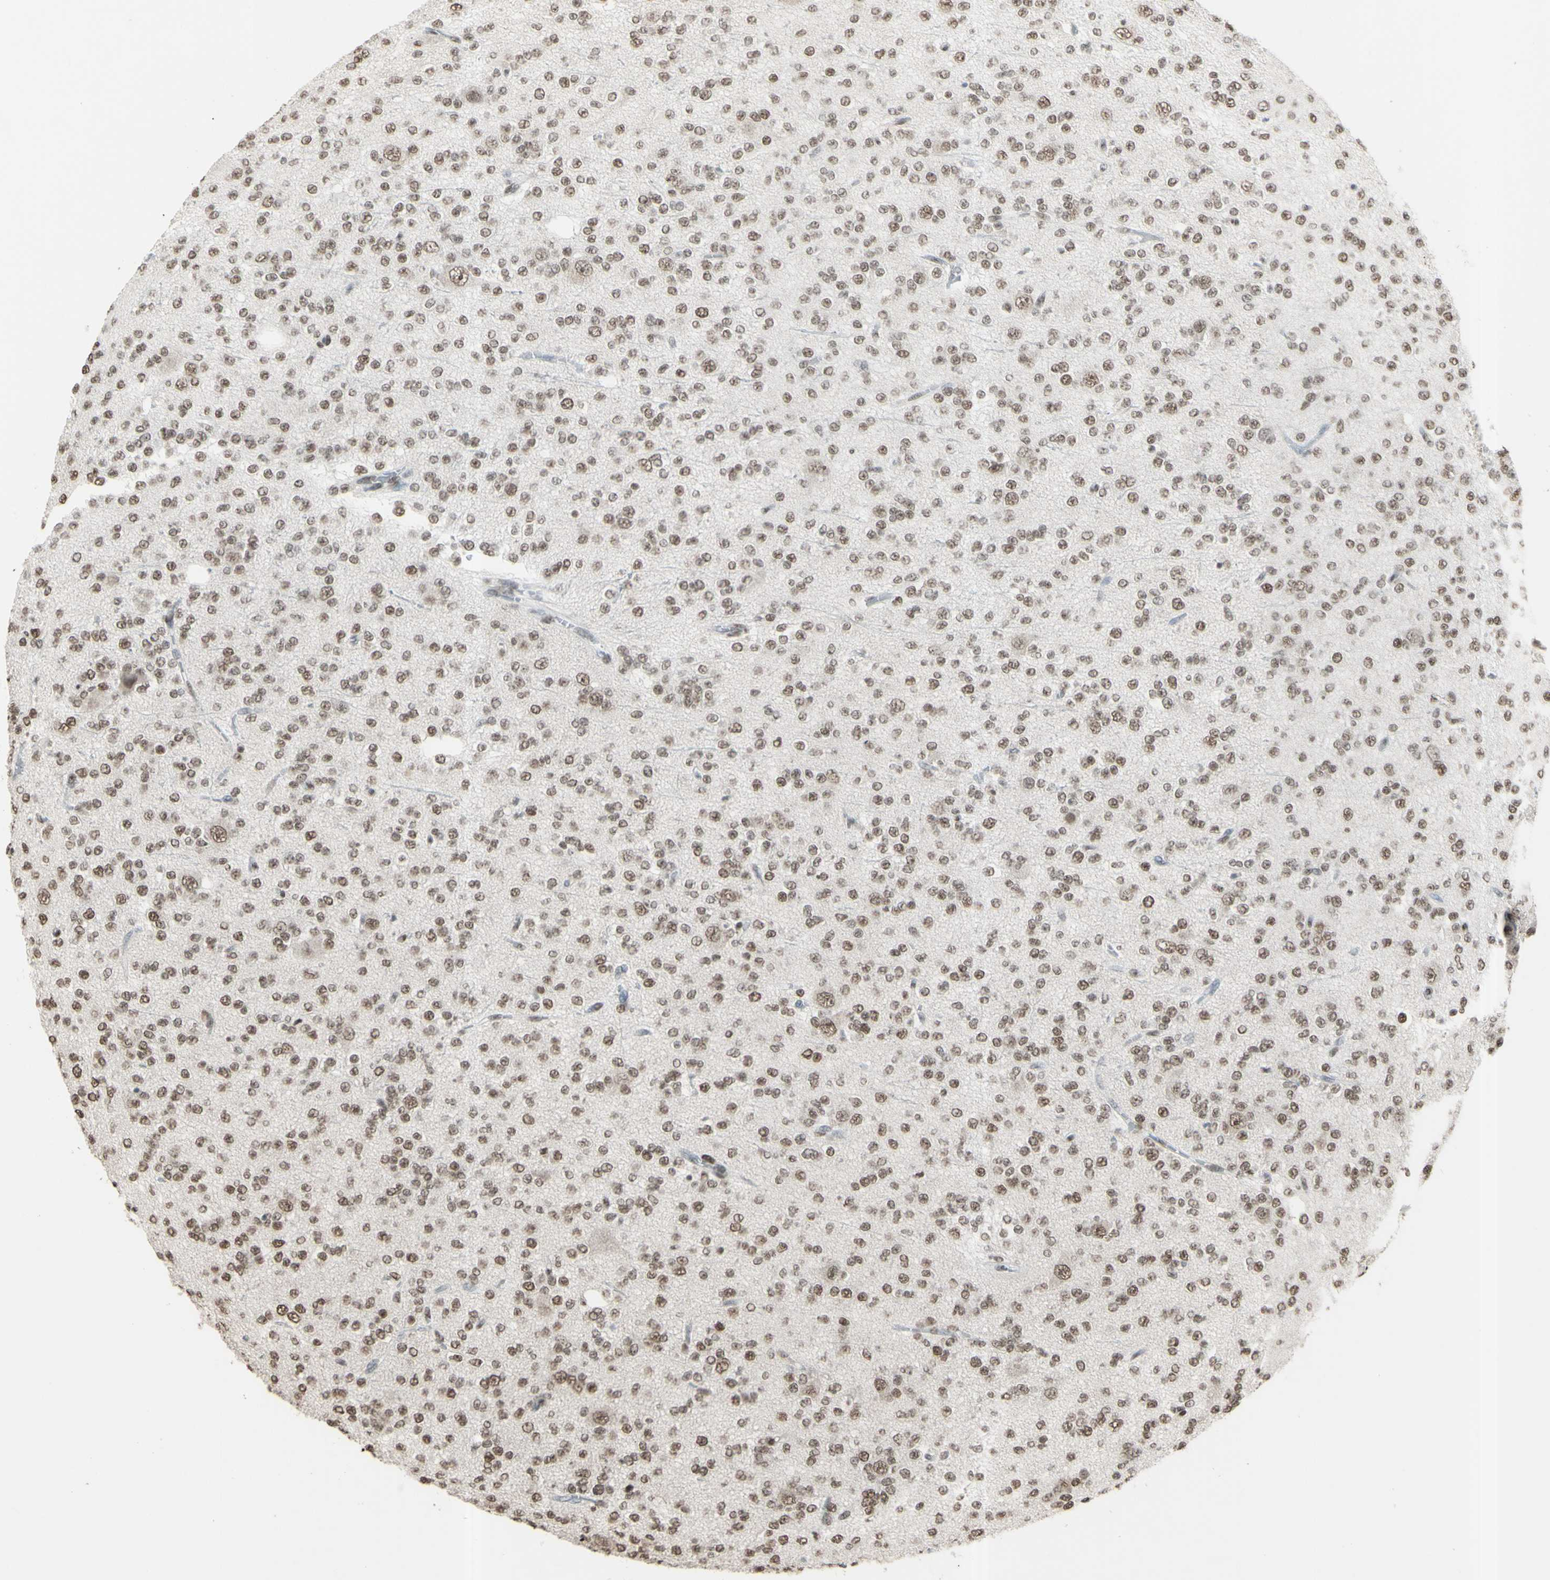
{"staining": {"intensity": "moderate", "quantity": ">75%", "location": "nuclear"}, "tissue": "glioma", "cell_type": "Tumor cells", "image_type": "cancer", "snomed": [{"axis": "morphology", "description": "Glioma, malignant, Low grade"}, {"axis": "topography", "description": "Brain"}], "caption": "IHC staining of glioma, which displays medium levels of moderate nuclear staining in about >75% of tumor cells indicating moderate nuclear protein expression. The staining was performed using DAB (3,3'-diaminobenzidine) (brown) for protein detection and nuclei were counterstained in hematoxylin (blue).", "gene": "TRIM28", "patient": {"sex": "male", "age": 38}}